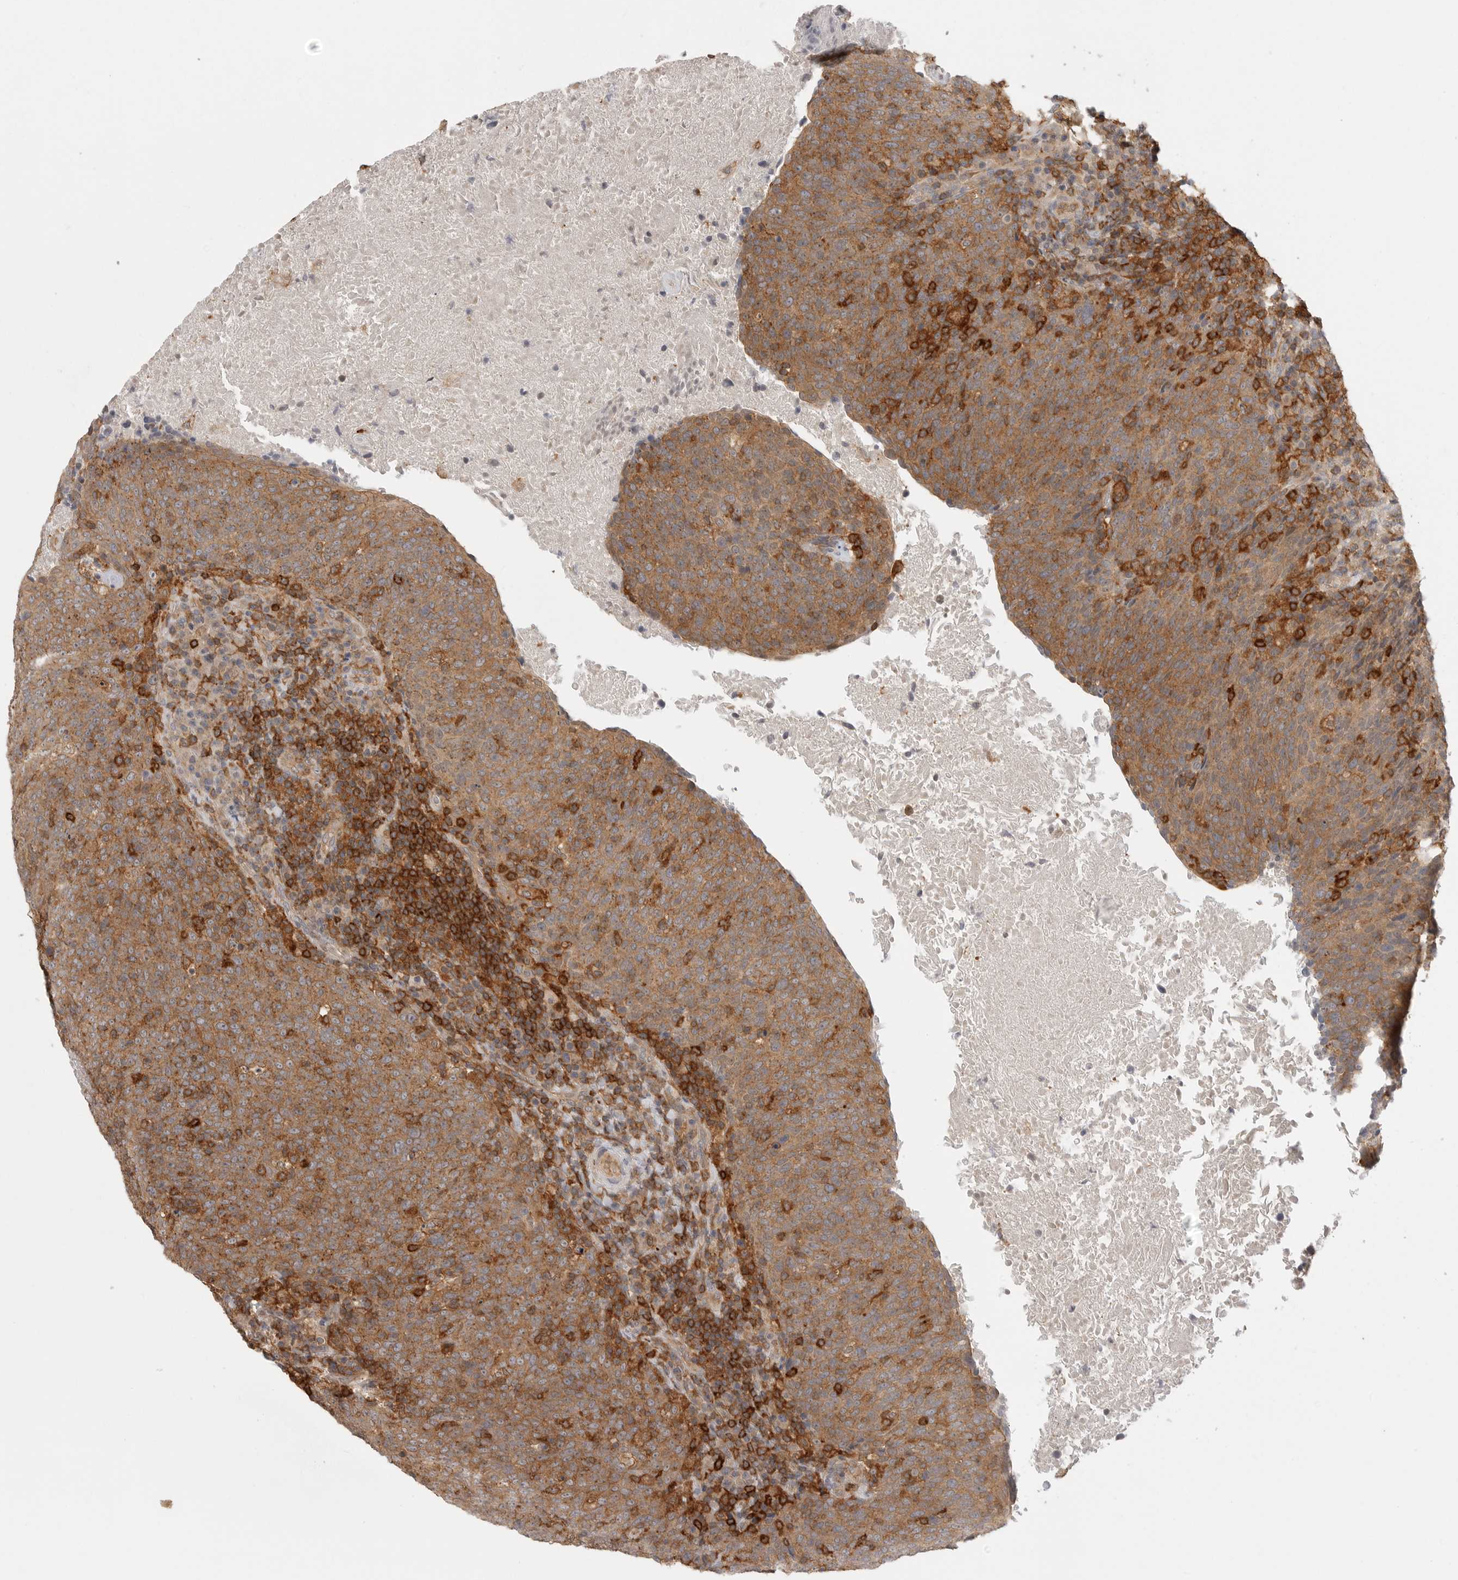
{"staining": {"intensity": "moderate", "quantity": ">75%", "location": "cytoplasmic/membranous"}, "tissue": "head and neck cancer", "cell_type": "Tumor cells", "image_type": "cancer", "snomed": [{"axis": "morphology", "description": "Squamous cell carcinoma, NOS"}, {"axis": "morphology", "description": "Squamous cell carcinoma, metastatic, NOS"}, {"axis": "topography", "description": "Lymph node"}, {"axis": "topography", "description": "Head-Neck"}], "caption": "Immunohistochemical staining of human head and neck cancer reveals medium levels of moderate cytoplasmic/membranous protein expression in about >75% of tumor cells. The protein is stained brown, and the nuclei are stained in blue (DAB IHC with brightfield microscopy, high magnification).", "gene": "DBNL", "patient": {"sex": "male", "age": 62}}